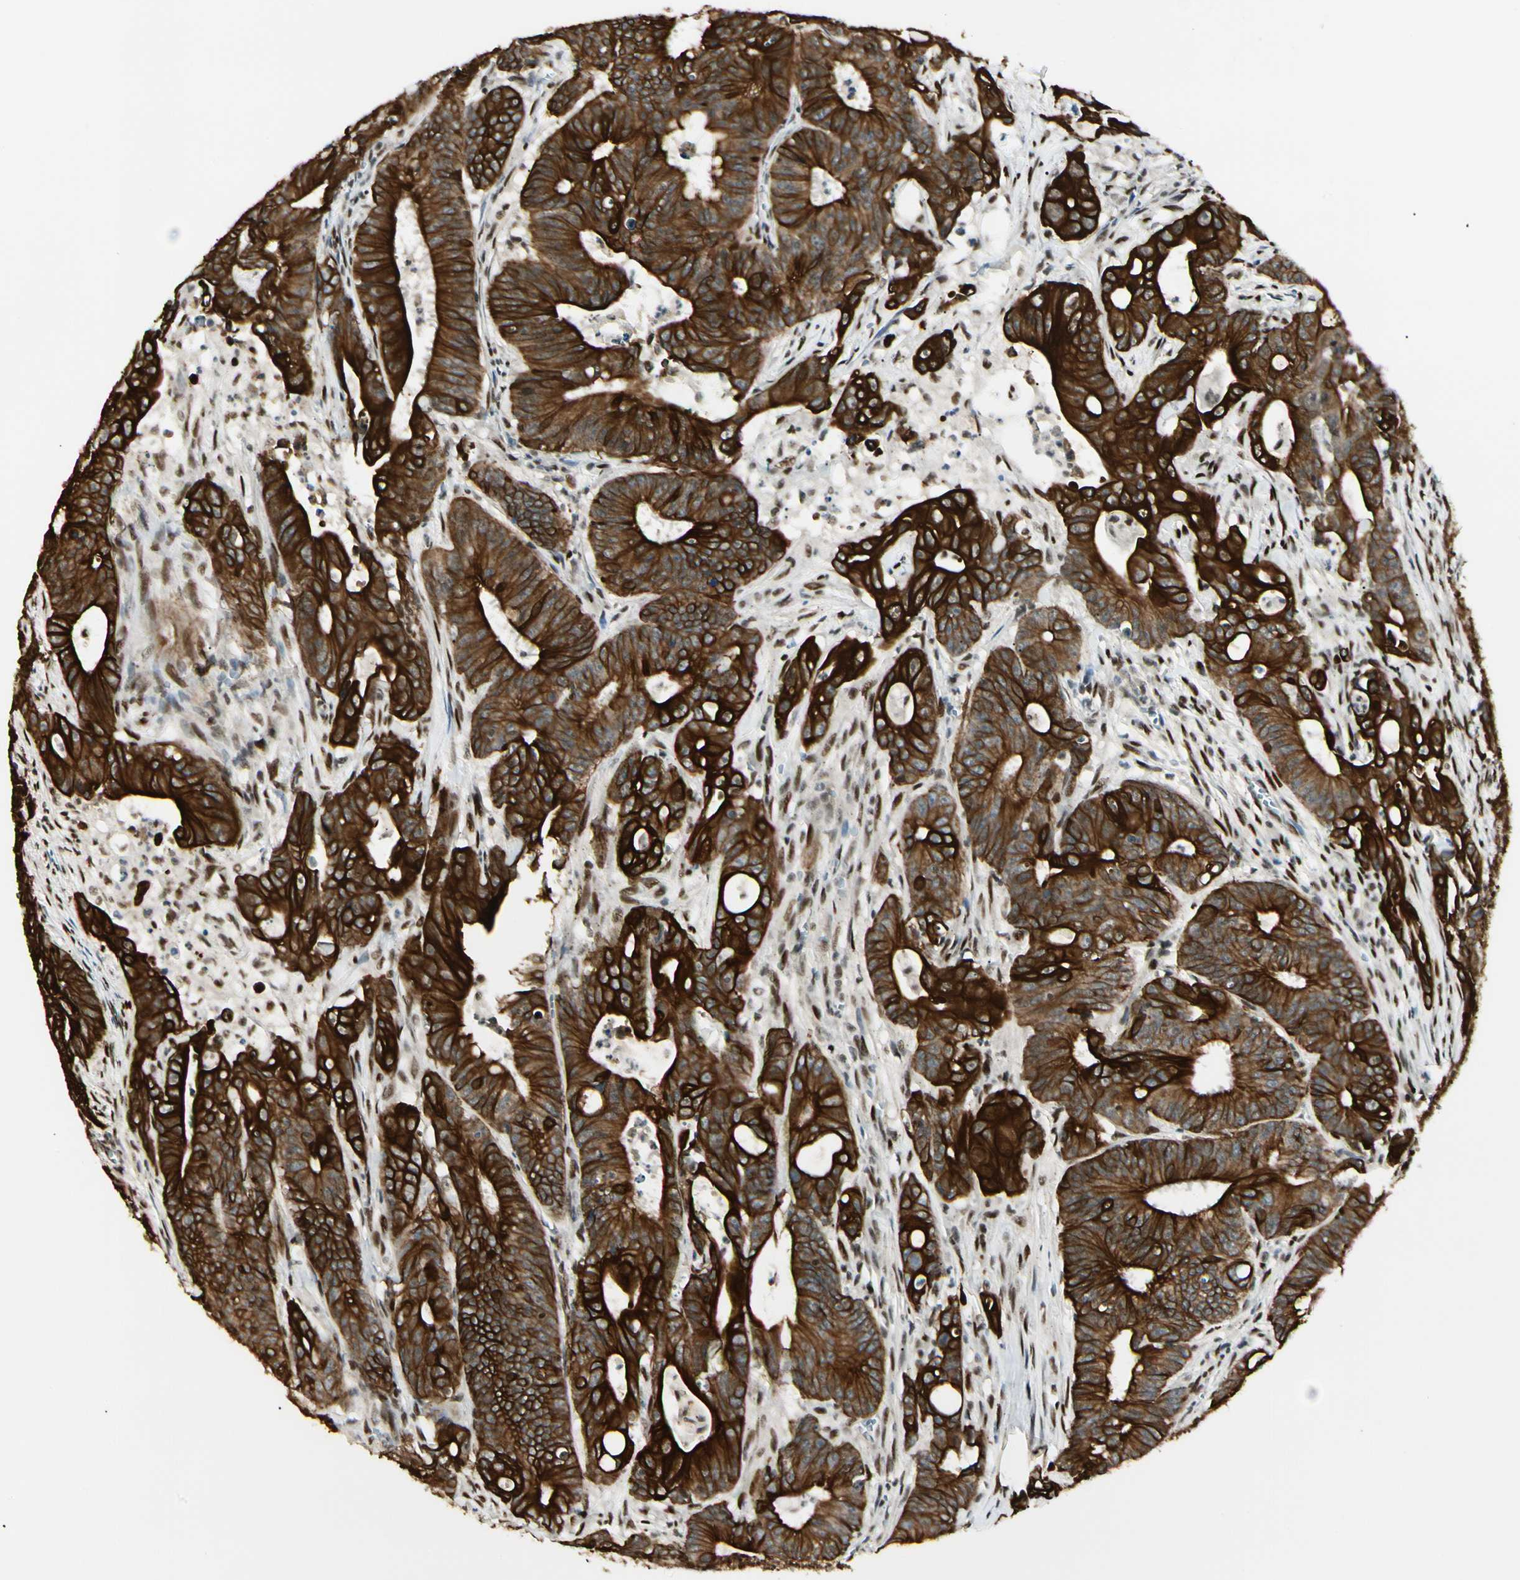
{"staining": {"intensity": "strong", "quantity": ">75%", "location": "cytoplasmic/membranous"}, "tissue": "colorectal cancer", "cell_type": "Tumor cells", "image_type": "cancer", "snomed": [{"axis": "morphology", "description": "Adenocarcinoma, NOS"}, {"axis": "topography", "description": "Colon"}], "caption": "Protein expression analysis of adenocarcinoma (colorectal) exhibits strong cytoplasmic/membranous positivity in about >75% of tumor cells.", "gene": "ATXN1", "patient": {"sex": "male", "age": 45}}